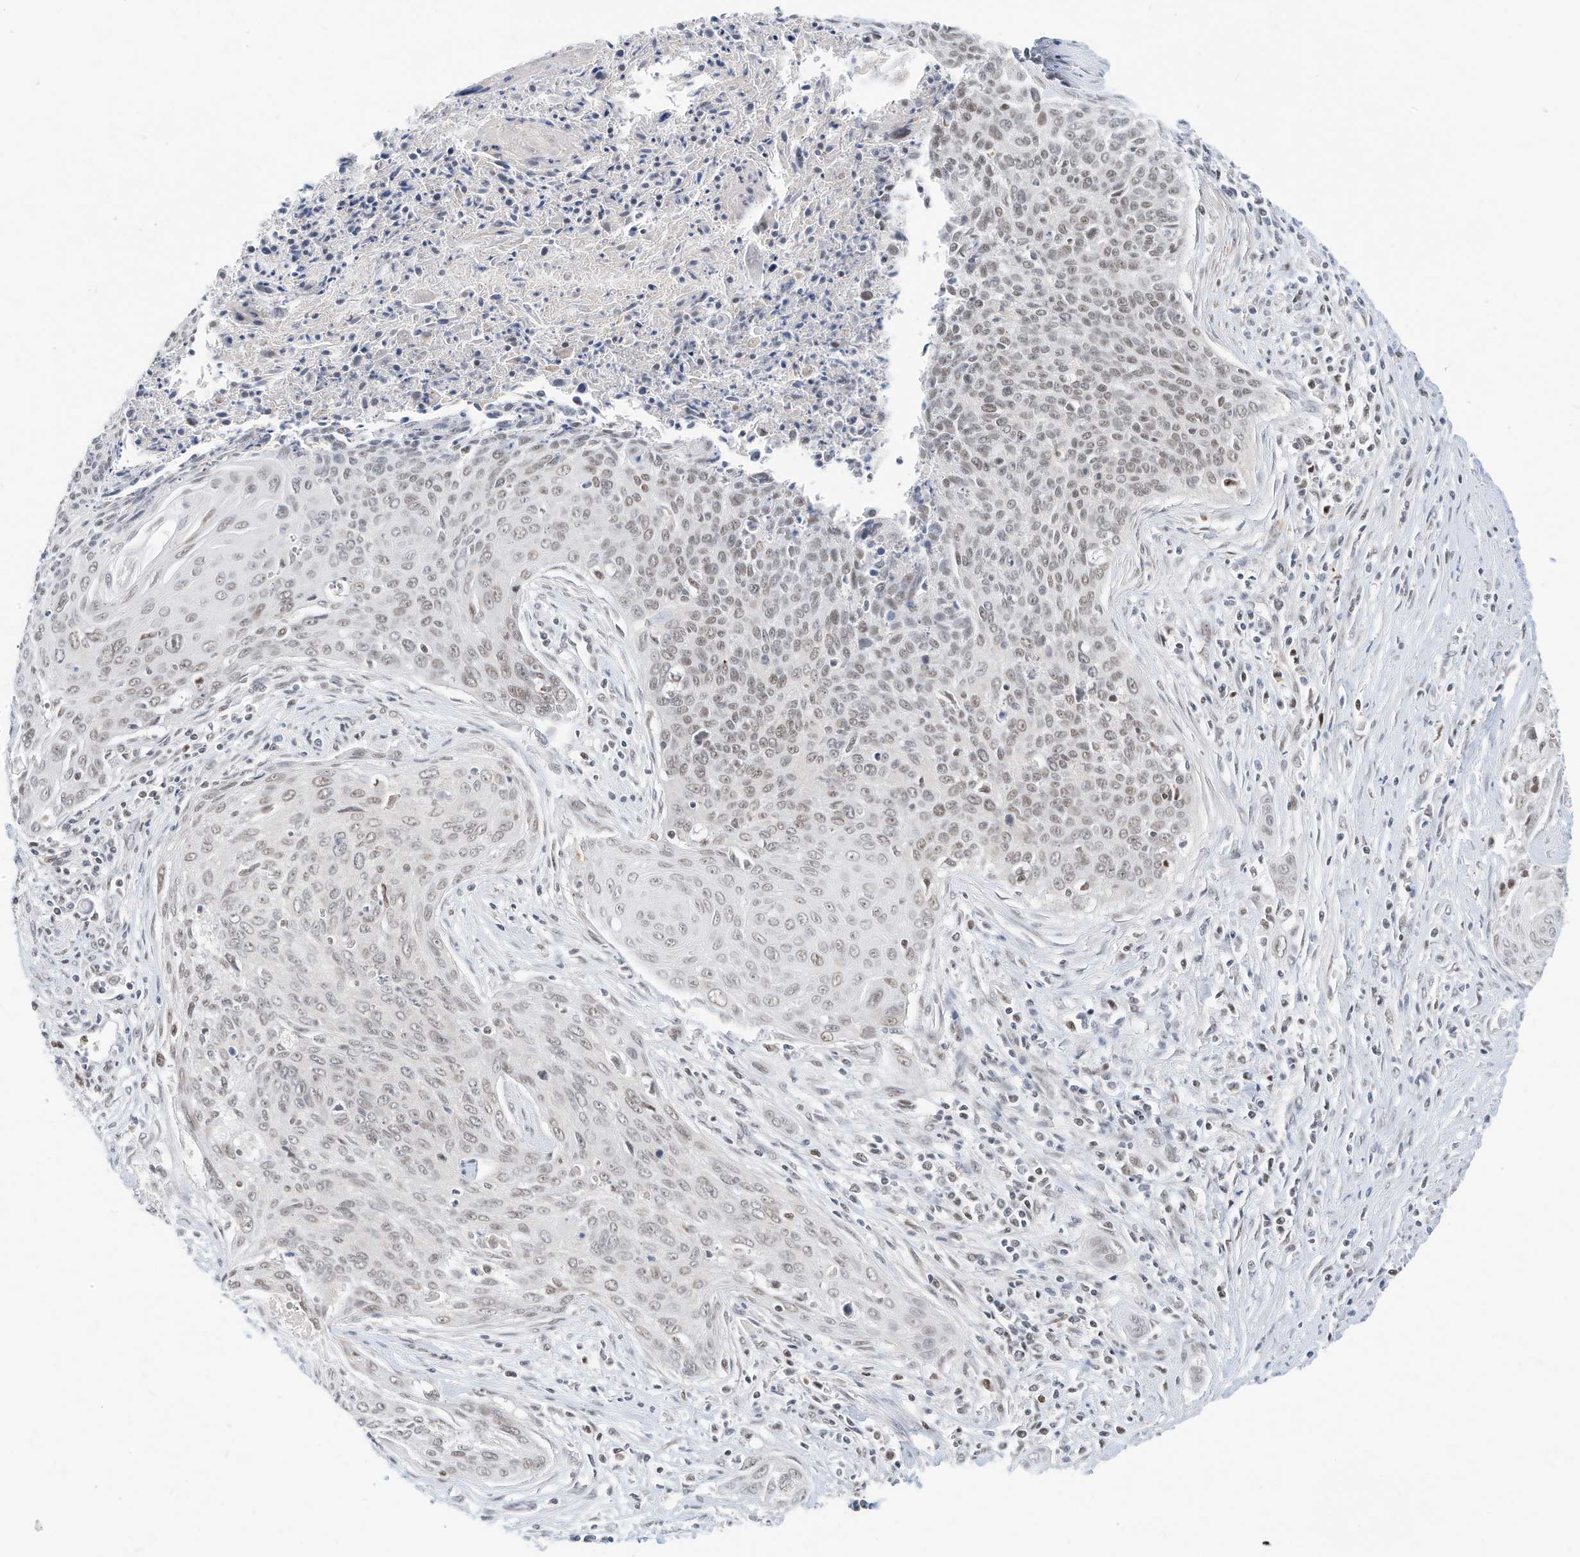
{"staining": {"intensity": "weak", "quantity": "25%-75%", "location": "nuclear"}, "tissue": "cervical cancer", "cell_type": "Tumor cells", "image_type": "cancer", "snomed": [{"axis": "morphology", "description": "Squamous cell carcinoma, NOS"}, {"axis": "topography", "description": "Cervix"}], "caption": "This image shows IHC staining of human cervical cancer (squamous cell carcinoma), with low weak nuclear staining in about 25%-75% of tumor cells.", "gene": "OGT", "patient": {"sex": "female", "age": 55}}